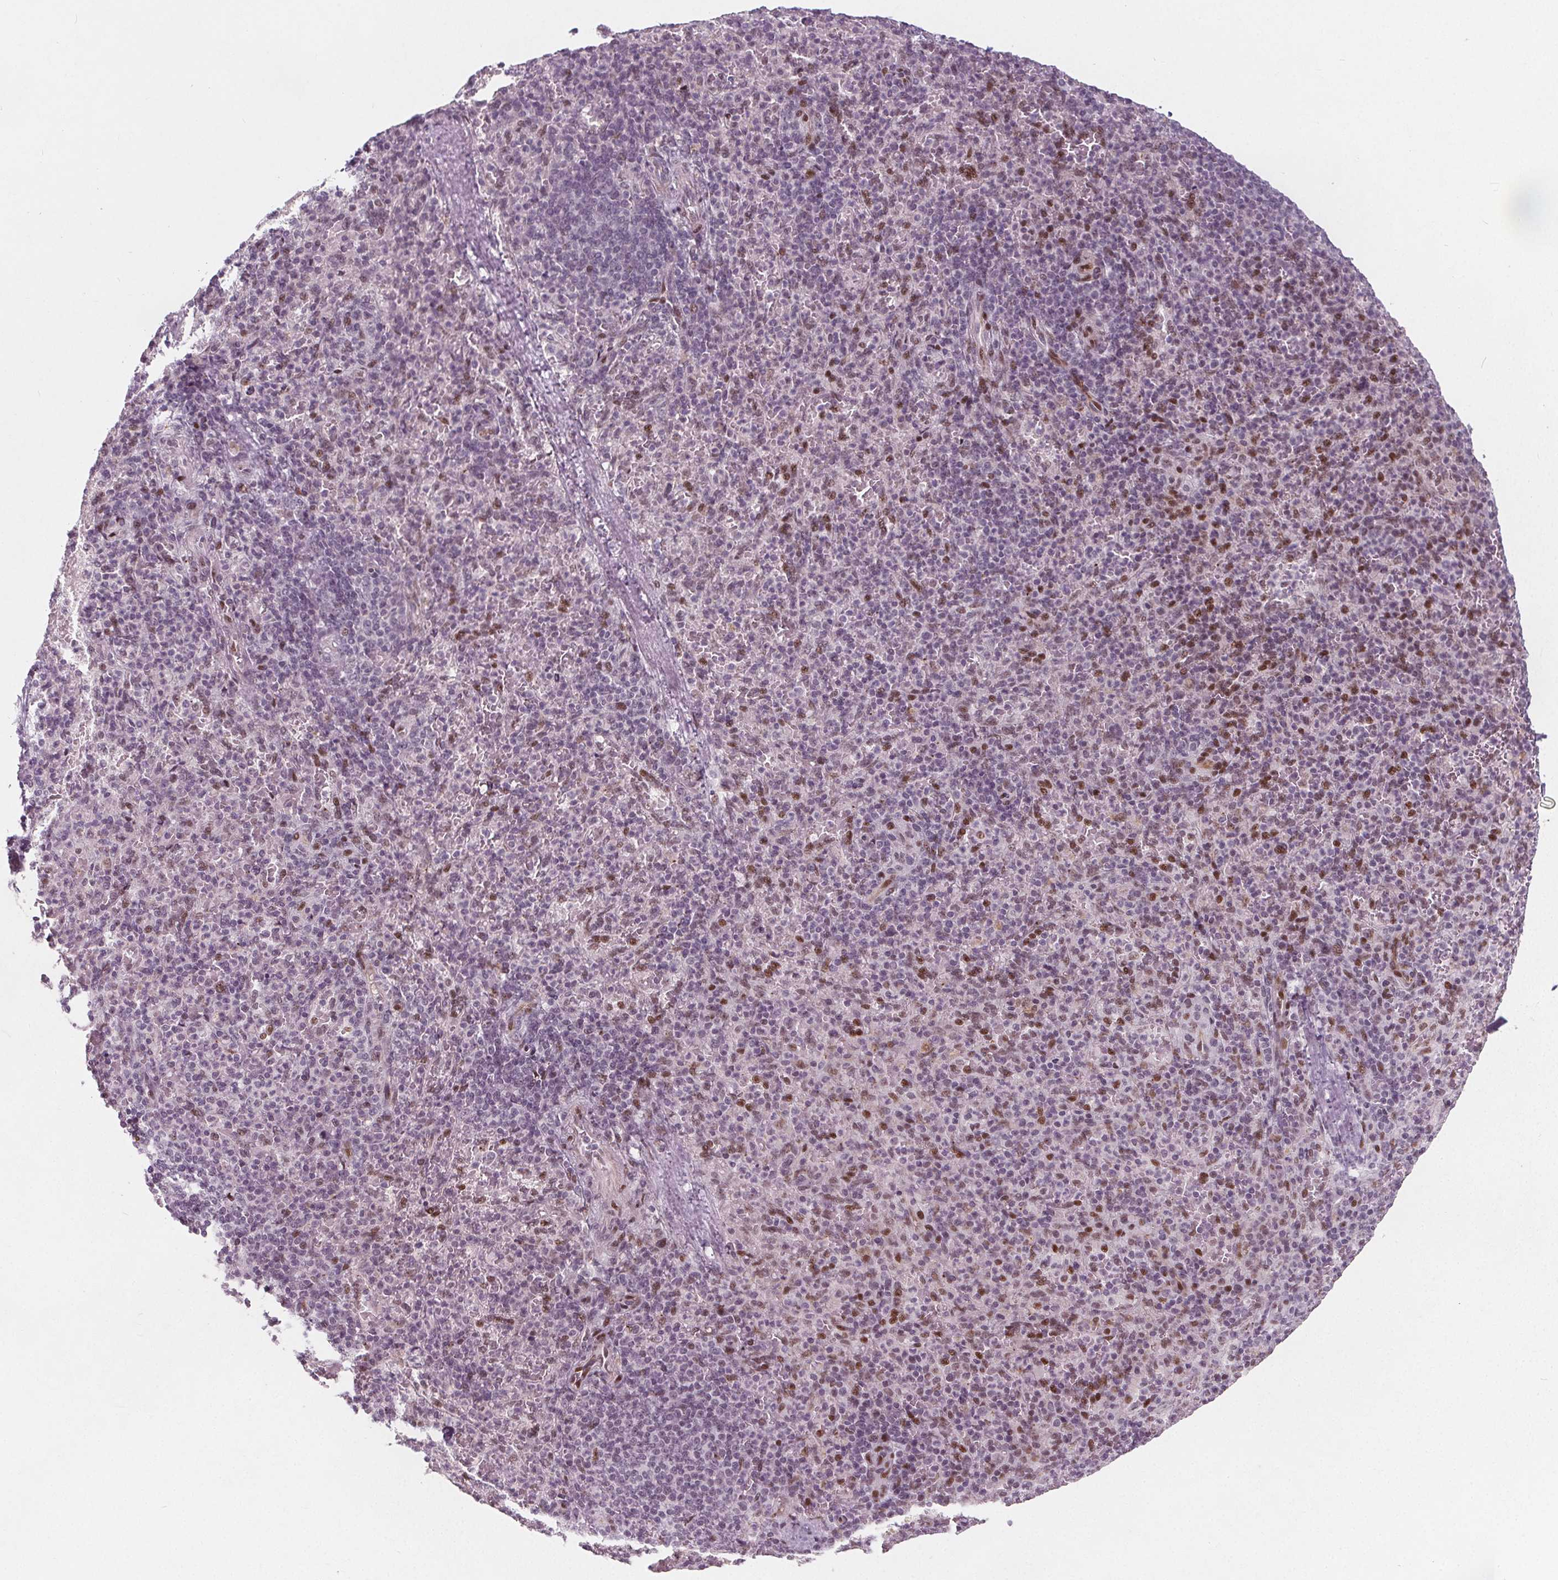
{"staining": {"intensity": "moderate", "quantity": "<25%", "location": "nuclear"}, "tissue": "spleen", "cell_type": "Cells in red pulp", "image_type": "normal", "snomed": [{"axis": "morphology", "description": "Normal tissue, NOS"}, {"axis": "topography", "description": "Spleen"}], "caption": "Immunohistochemistry (IHC) micrograph of benign spleen: spleen stained using immunohistochemistry (IHC) displays low levels of moderate protein expression localized specifically in the nuclear of cells in red pulp, appearing as a nuclear brown color.", "gene": "TAF6L", "patient": {"sex": "female", "age": 74}}